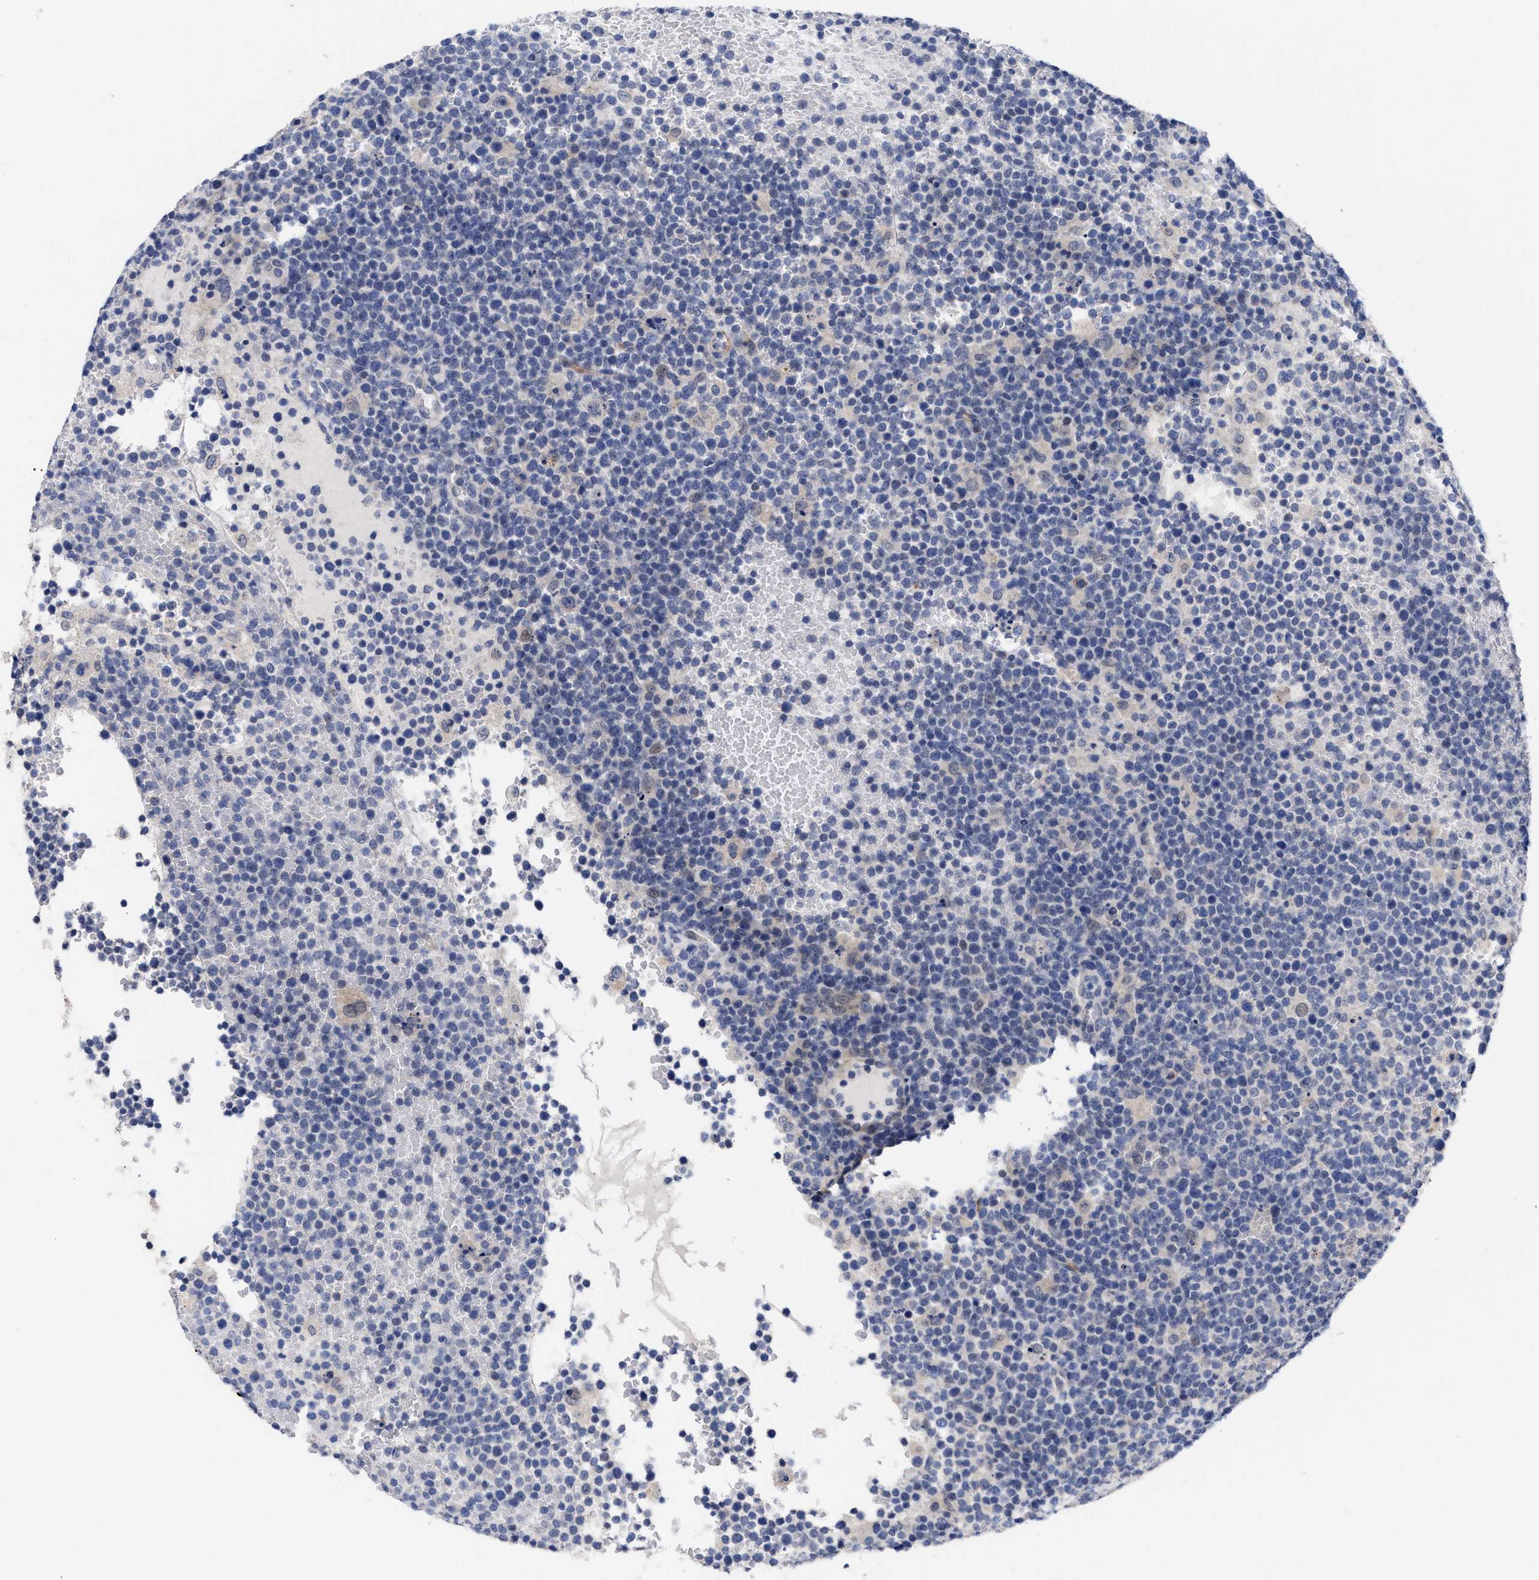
{"staining": {"intensity": "negative", "quantity": "none", "location": "none"}, "tissue": "lymphoma", "cell_type": "Tumor cells", "image_type": "cancer", "snomed": [{"axis": "morphology", "description": "Malignant lymphoma, non-Hodgkin's type, High grade"}, {"axis": "topography", "description": "Lymph node"}], "caption": "There is no significant positivity in tumor cells of malignant lymphoma, non-Hodgkin's type (high-grade). Nuclei are stained in blue.", "gene": "CCN5", "patient": {"sex": "male", "age": 61}}